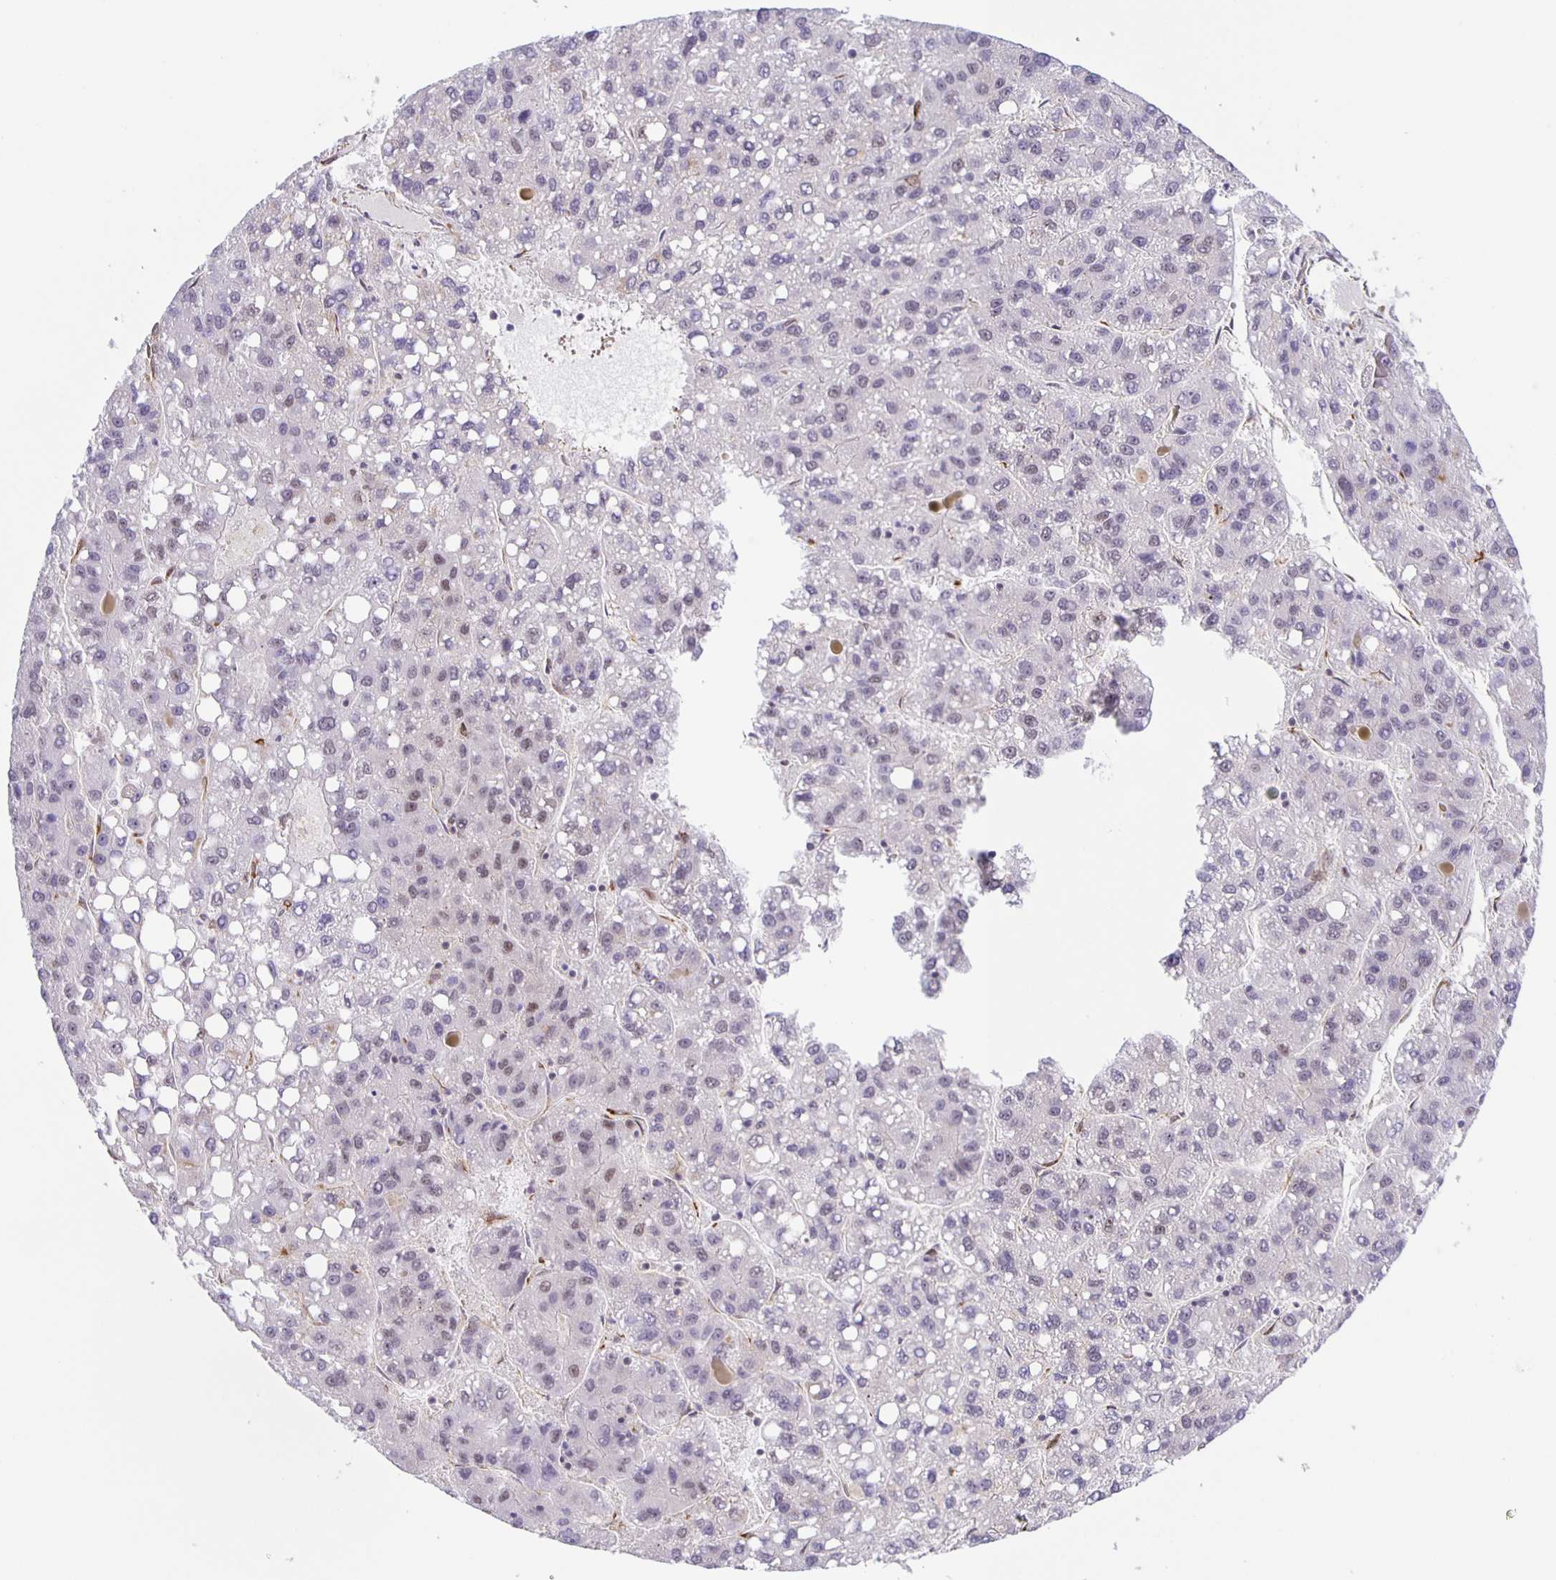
{"staining": {"intensity": "weak", "quantity": "<25%", "location": "nuclear"}, "tissue": "liver cancer", "cell_type": "Tumor cells", "image_type": "cancer", "snomed": [{"axis": "morphology", "description": "Carcinoma, Hepatocellular, NOS"}, {"axis": "topography", "description": "Liver"}], "caption": "This is an IHC micrograph of human hepatocellular carcinoma (liver). There is no positivity in tumor cells.", "gene": "ZRANB2", "patient": {"sex": "female", "age": 82}}